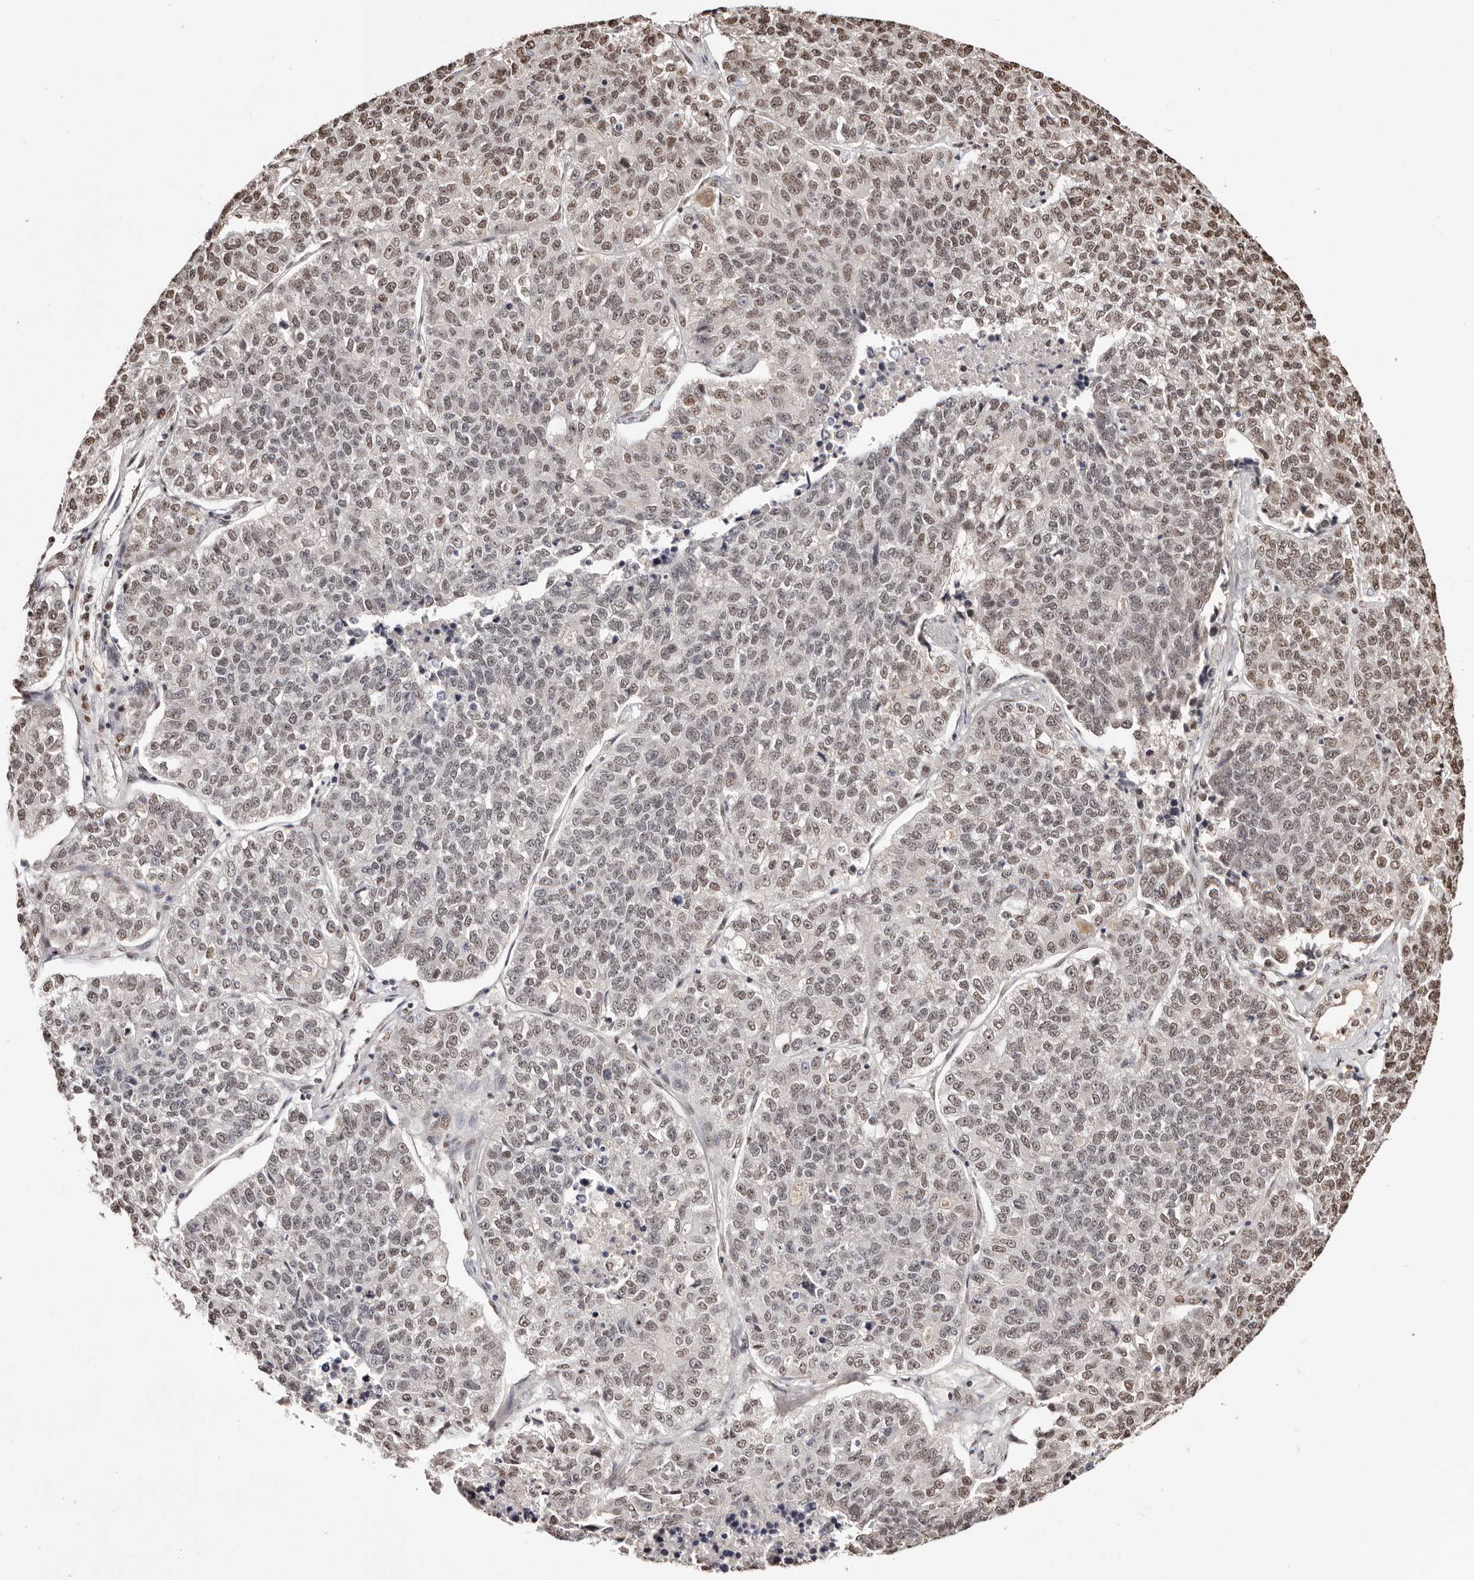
{"staining": {"intensity": "weak", "quantity": ">75%", "location": "nuclear"}, "tissue": "lung cancer", "cell_type": "Tumor cells", "image_type": "cancer", "snomed": [{"axis": "morphology", "description": "Adenocarcinoma, NOS"}, {"axis": "topography", "description": "Lung"}], "caption": "Immunohistochemistry photomicrograph of neoplastic tissue: lung cancer (adenocarcinoma) stained using immunohistochemistry (IHC) shows low levels of weak protein expression localized specifically in the nuclear of tumor cells, appearing as a nuclear brown color.", "gene": "BICRAL", "patient": {"sex": "male", "age": 49}}